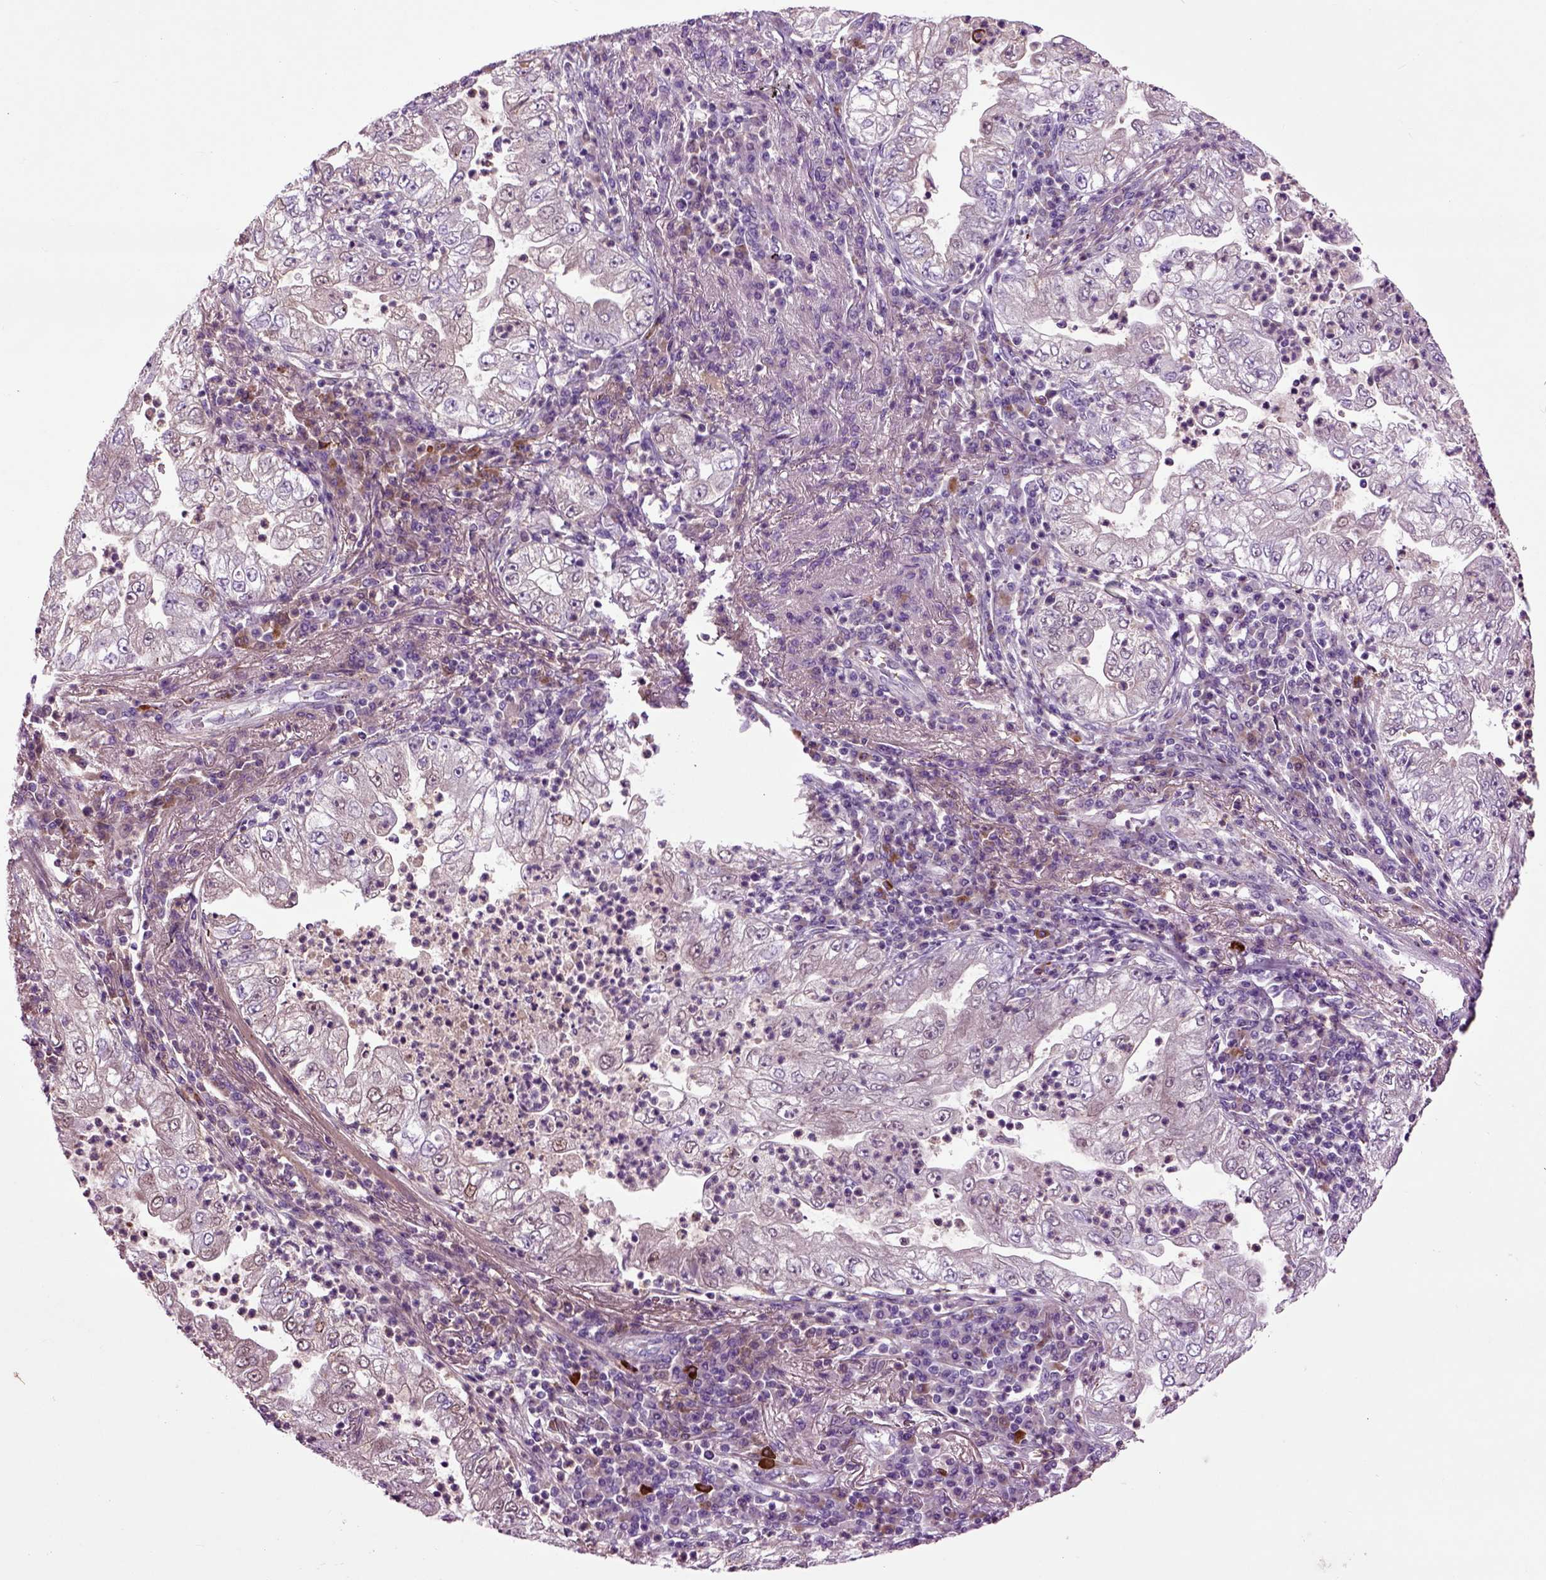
{"staining": {"intensity": "negative", "quantity": "none", "location": "none"}, "tissue": "lung cancer", "cell_type": "Tumor cells", "image_type": "cancer", "snomed": [{"axis": "morphology", "description": "Adenocarcinoma, NOS"}, {"axis": "topography", "description": "Lung"}], "caption": "There is no significant staining in tumor cells of lung adenocarcinoma.", "gene": "SPON1", "patient": {"sex": "female", "age": 73}}